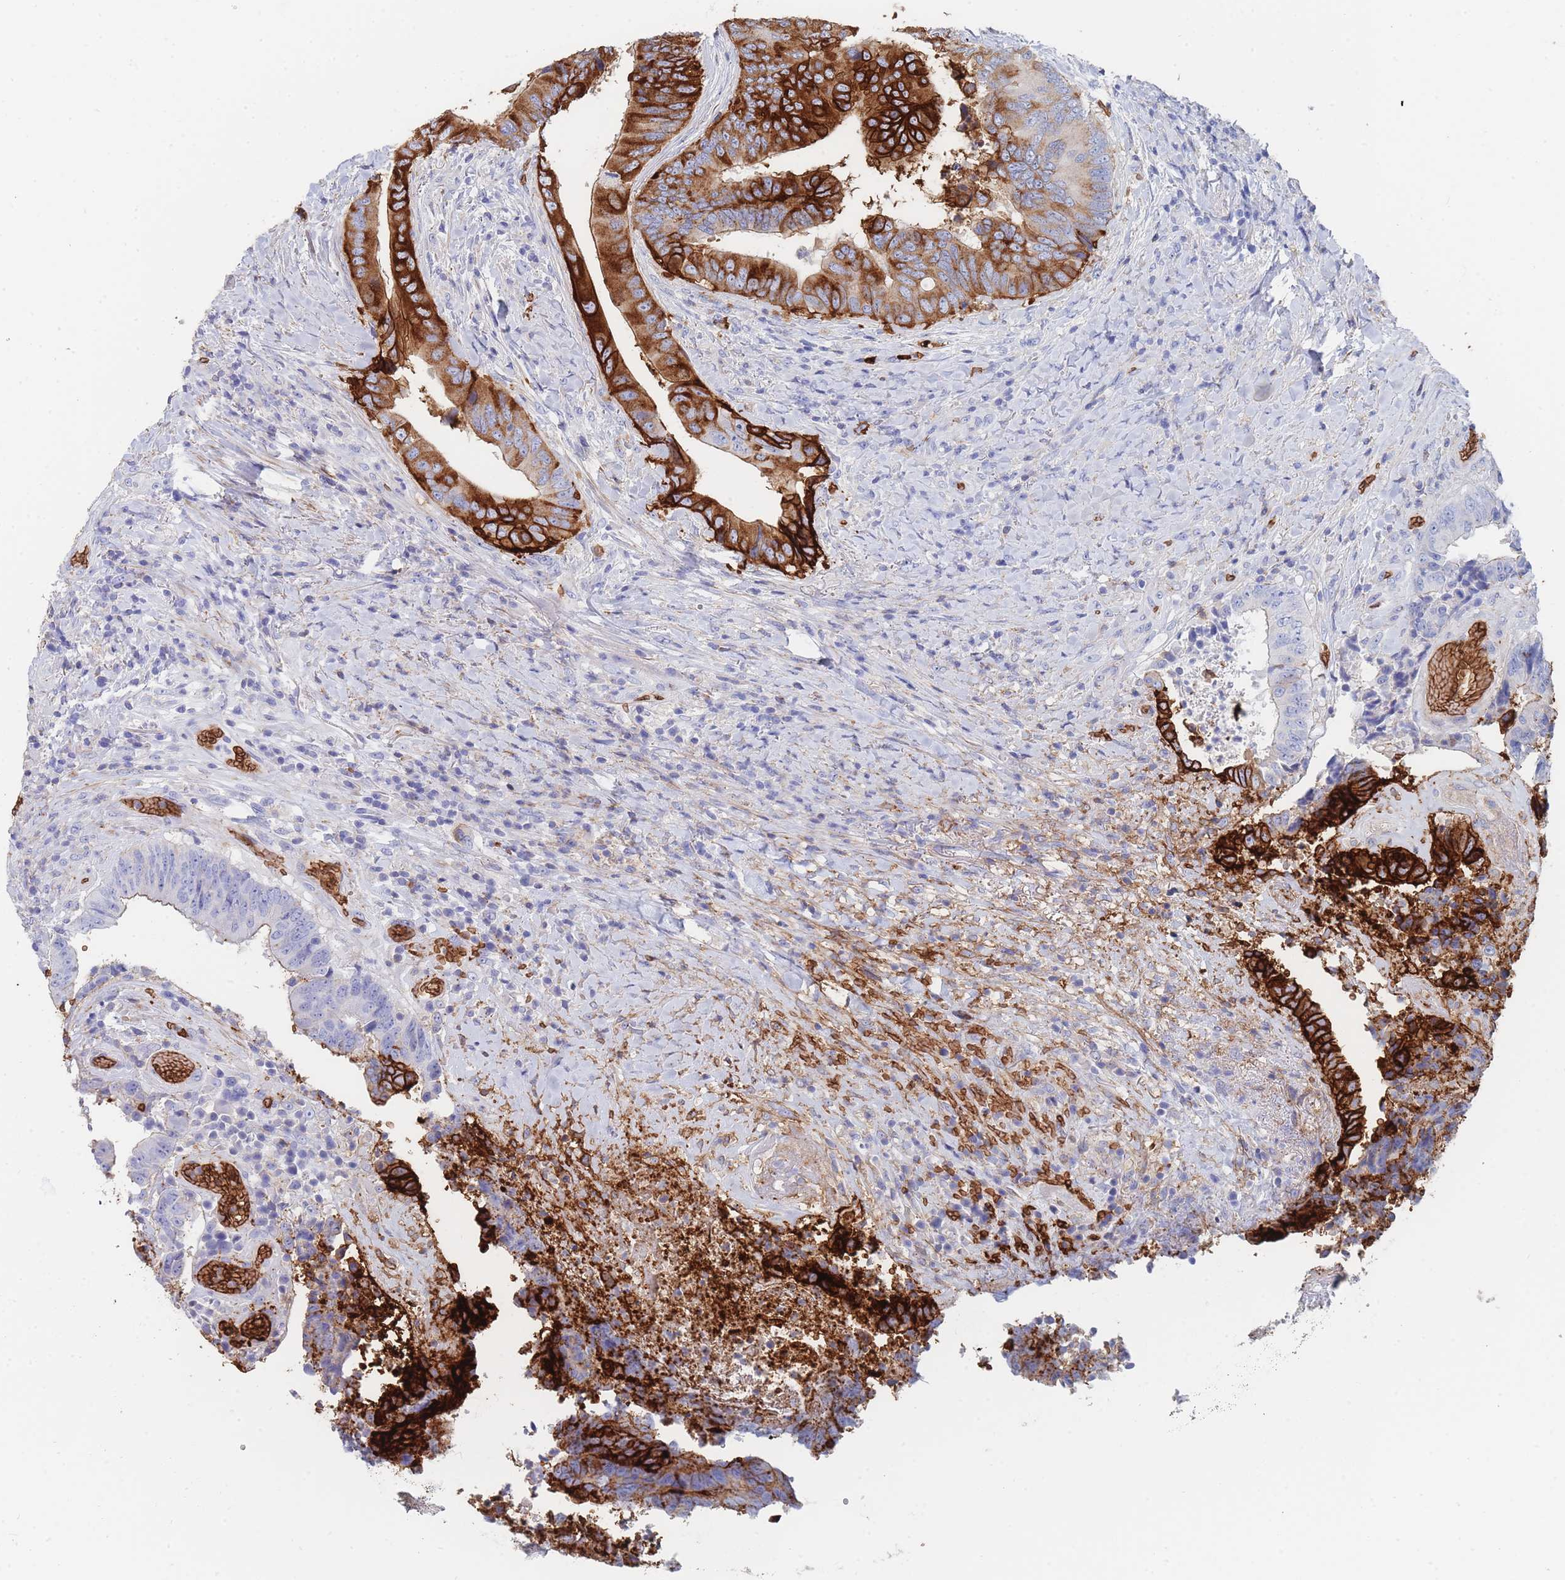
{"staining": {"intensity": "strong", "quantity": "25%-75%", "location": "cytoplasmic/membranous"}, "tissue": "colorectal cancer", "cell_type": "Tumor cells", "image_type": "cancer", "snomed": [{"axis": "morphology", "description": "Adenocarcinoma, NOS"}, {"axis": "topography", "description": "Rectum"}], "caption": "This micrograph exhibits colorectal cancer stained with IHC to label a protein in brown. The cytoplasmic/membranous of tumor cells show strong positivity for the protein. Nuclei are counter-stained blue.", "gene": "SLC2A1", "patient": {"sex": "male", "age": 72}}